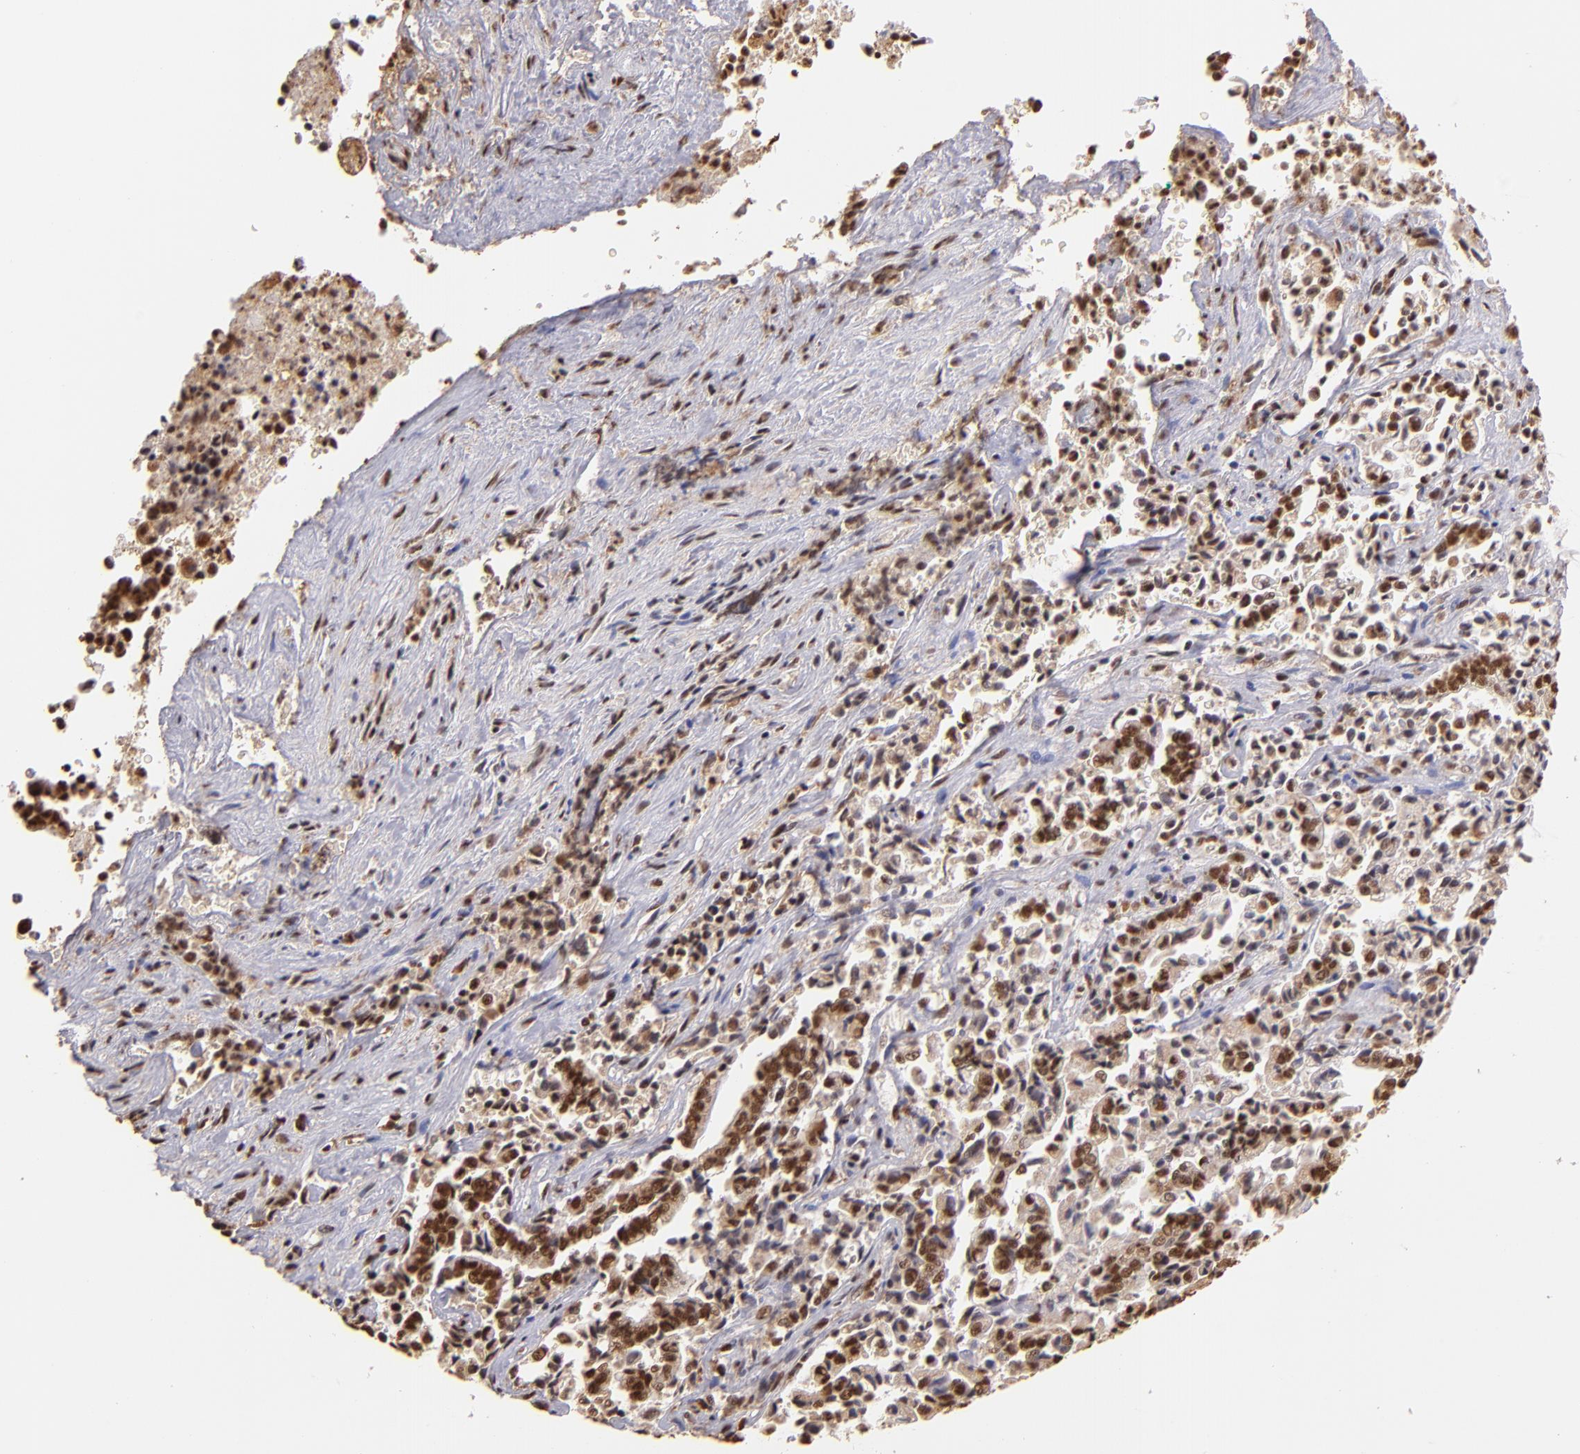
{"staining": {"intensity": "moderate", "quantity": ">75%", "location": "nuclear"}, "tissue": "liver cancer", "cell_type": "Tumor cells", "image_type": "cancer", "snomed": [{"axis": "morphology", "description": "Cholangiocarcinoma"}, {"axis": "topography", "description": "Liver"}], "caption": "Human cholangiocarcinoma (liver) stained for a protein (brown) shows moderate nuclear positive positivity in about >75% of tumor cells.", "gene": "SP1", "patient": {"sex": "male", "age": 57}}